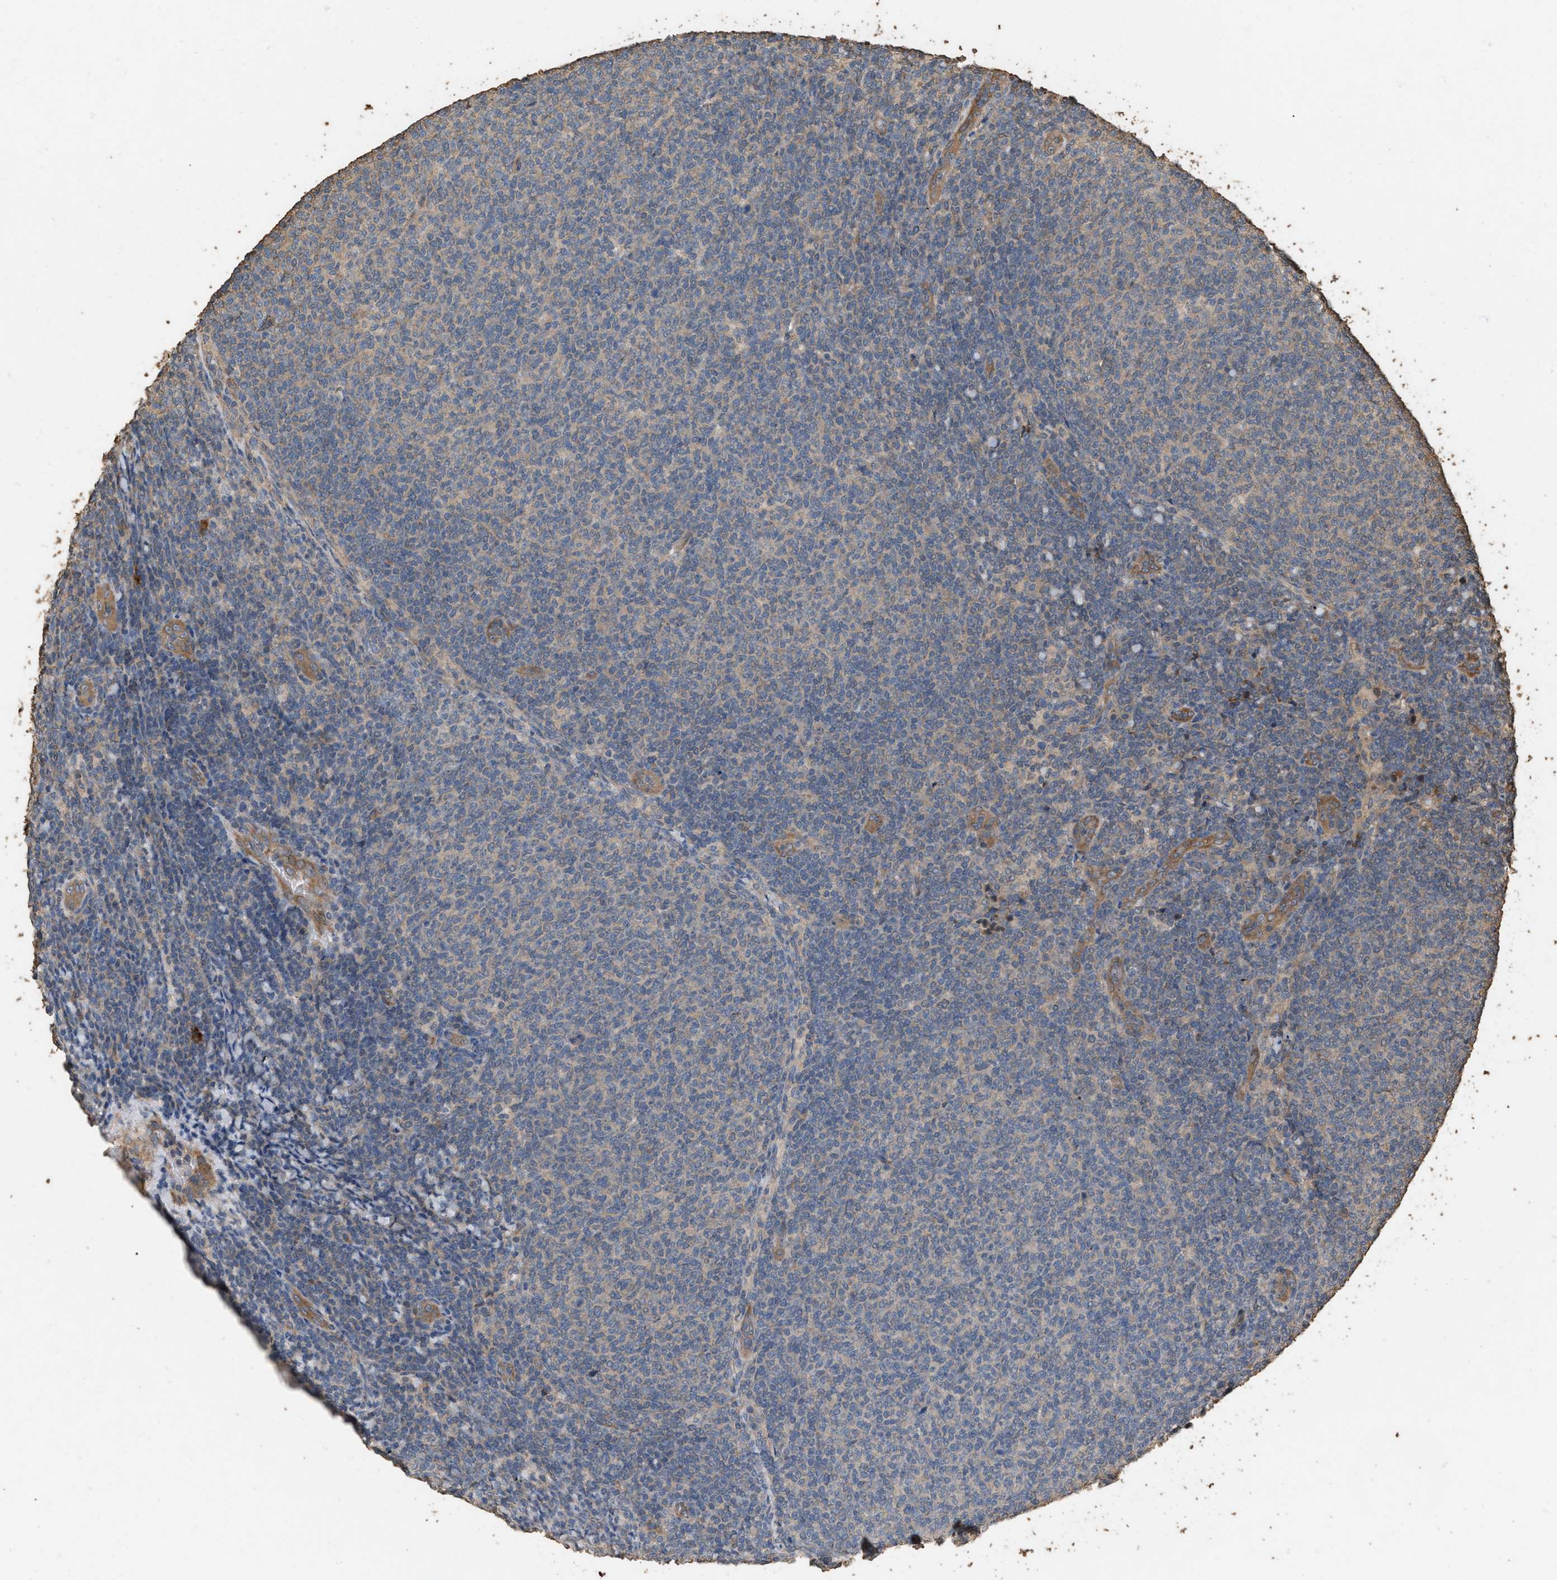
{"staining": {"intensity": "weak", "quantity": "<25%", "location": "cytoplasmic/membranous"}, "tissue": "lymphoma", "cell_type": "Tumor cells", "image_type": "cancer", "snomed": [{"axis": "morphology", "description": "Malignant lymphoma, non-Hodgkin's type, Low grade"}, {"axis": "topography", "description": "Lymph node"}], "caption": "DAB immunohistochemical staining of human malignant lymphoma, non-Hodgkin's type (low-grade) reveals no significant staining in tumor cells.", "gene": "DCAF7", "patient": {"sex": "male", "age": 66}}